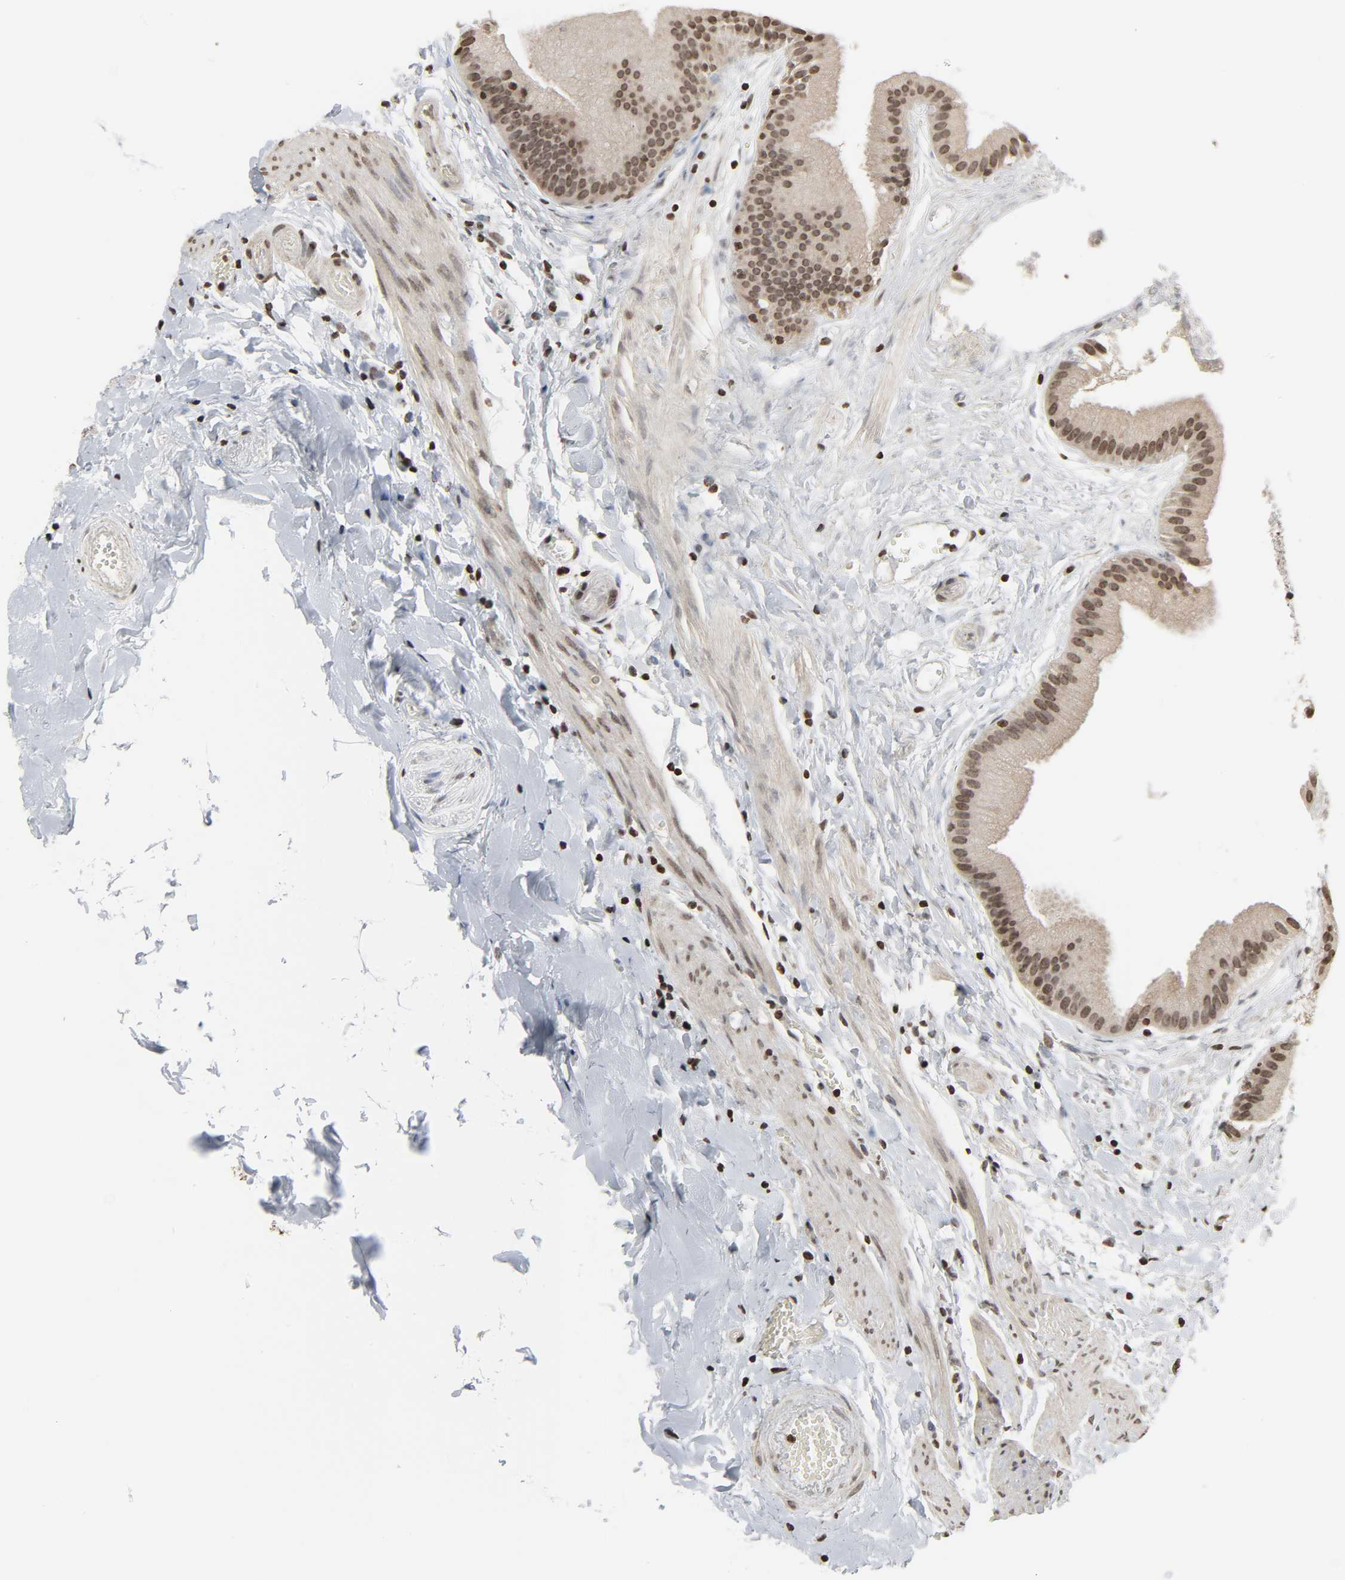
{"staining": {"intensity": "moderate", "quantity": ">75%", "location": "nuclear"}, "tissue": "gallbladder", "cell_type": "Glandular cells", "image_type": "normal", "snomed": [{"axis": "morphology", "description": "Normal tissue, NOS"}, {"axis": "topography", "description": "Gallbladder"}], "caption": "The immunohistochemical stain shows moderate nuclear staining in glandular cells of benign gallbladder. (IHC, brightfield microscopy, high magnification).", "gene": "ELAVL1", "patient": {"sex": "female", "age": 63}}